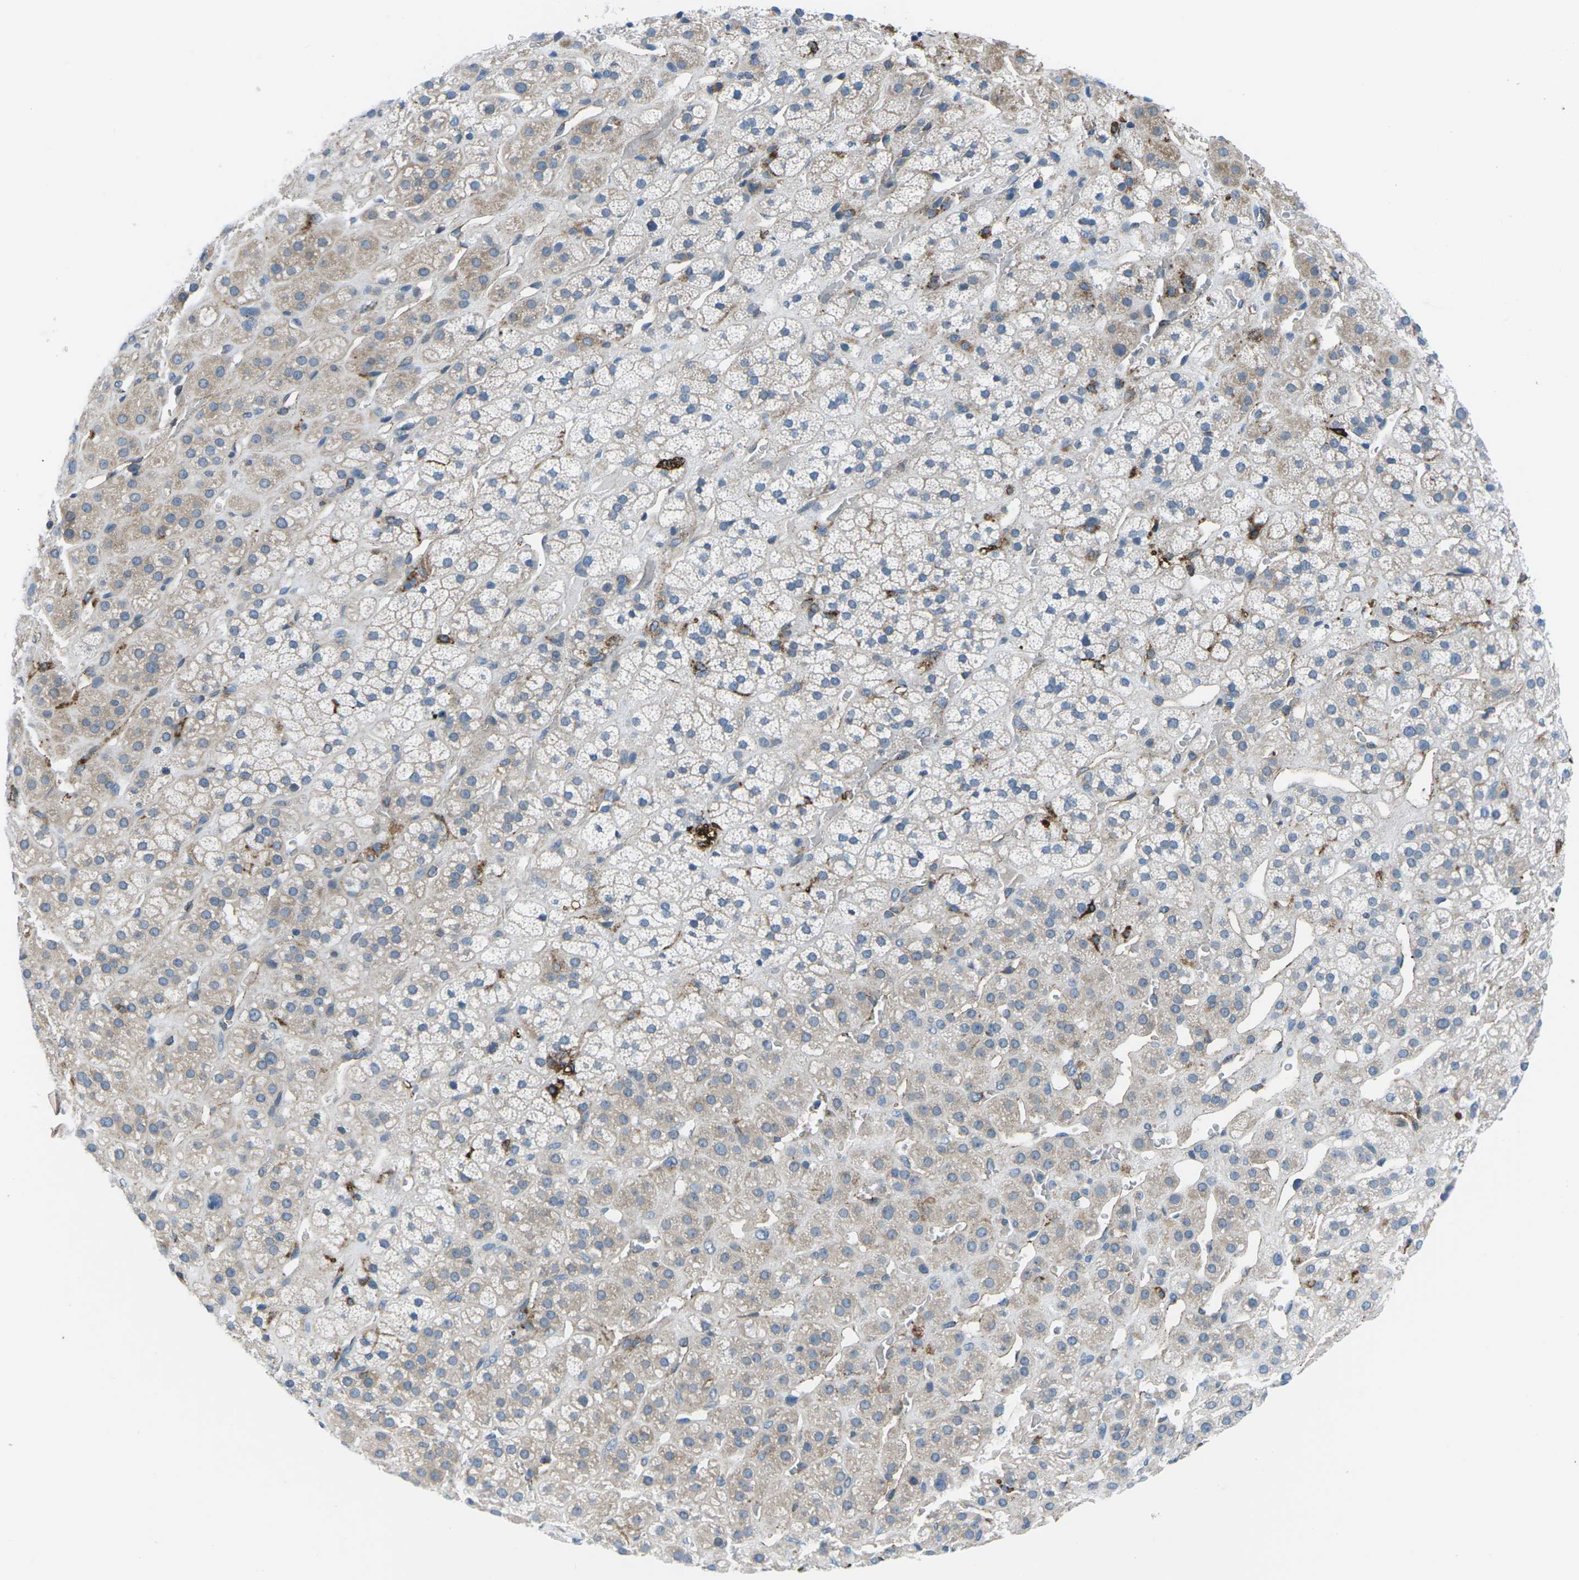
{"staining": {"intensity": "moderate", "quantity": "<25%", "location": "cytoplasmic/membranous"}, "tissue": "adrenal gland", "cell_type": "Glandular cells", "image_type": "normal", "snomed": [{"axis": "morphology", "description": "Normal tissue, NOS"}, {"axis": "topography", "description": "Adrenal gland"}], "caption": "A low amount of moderate cytoplasmic/membranous positivity is seen in approximately <25% of glandular cells in normal adrenal gland.", "gene": "PTPN1", "patient": {"sex": "male", "age": 56}}